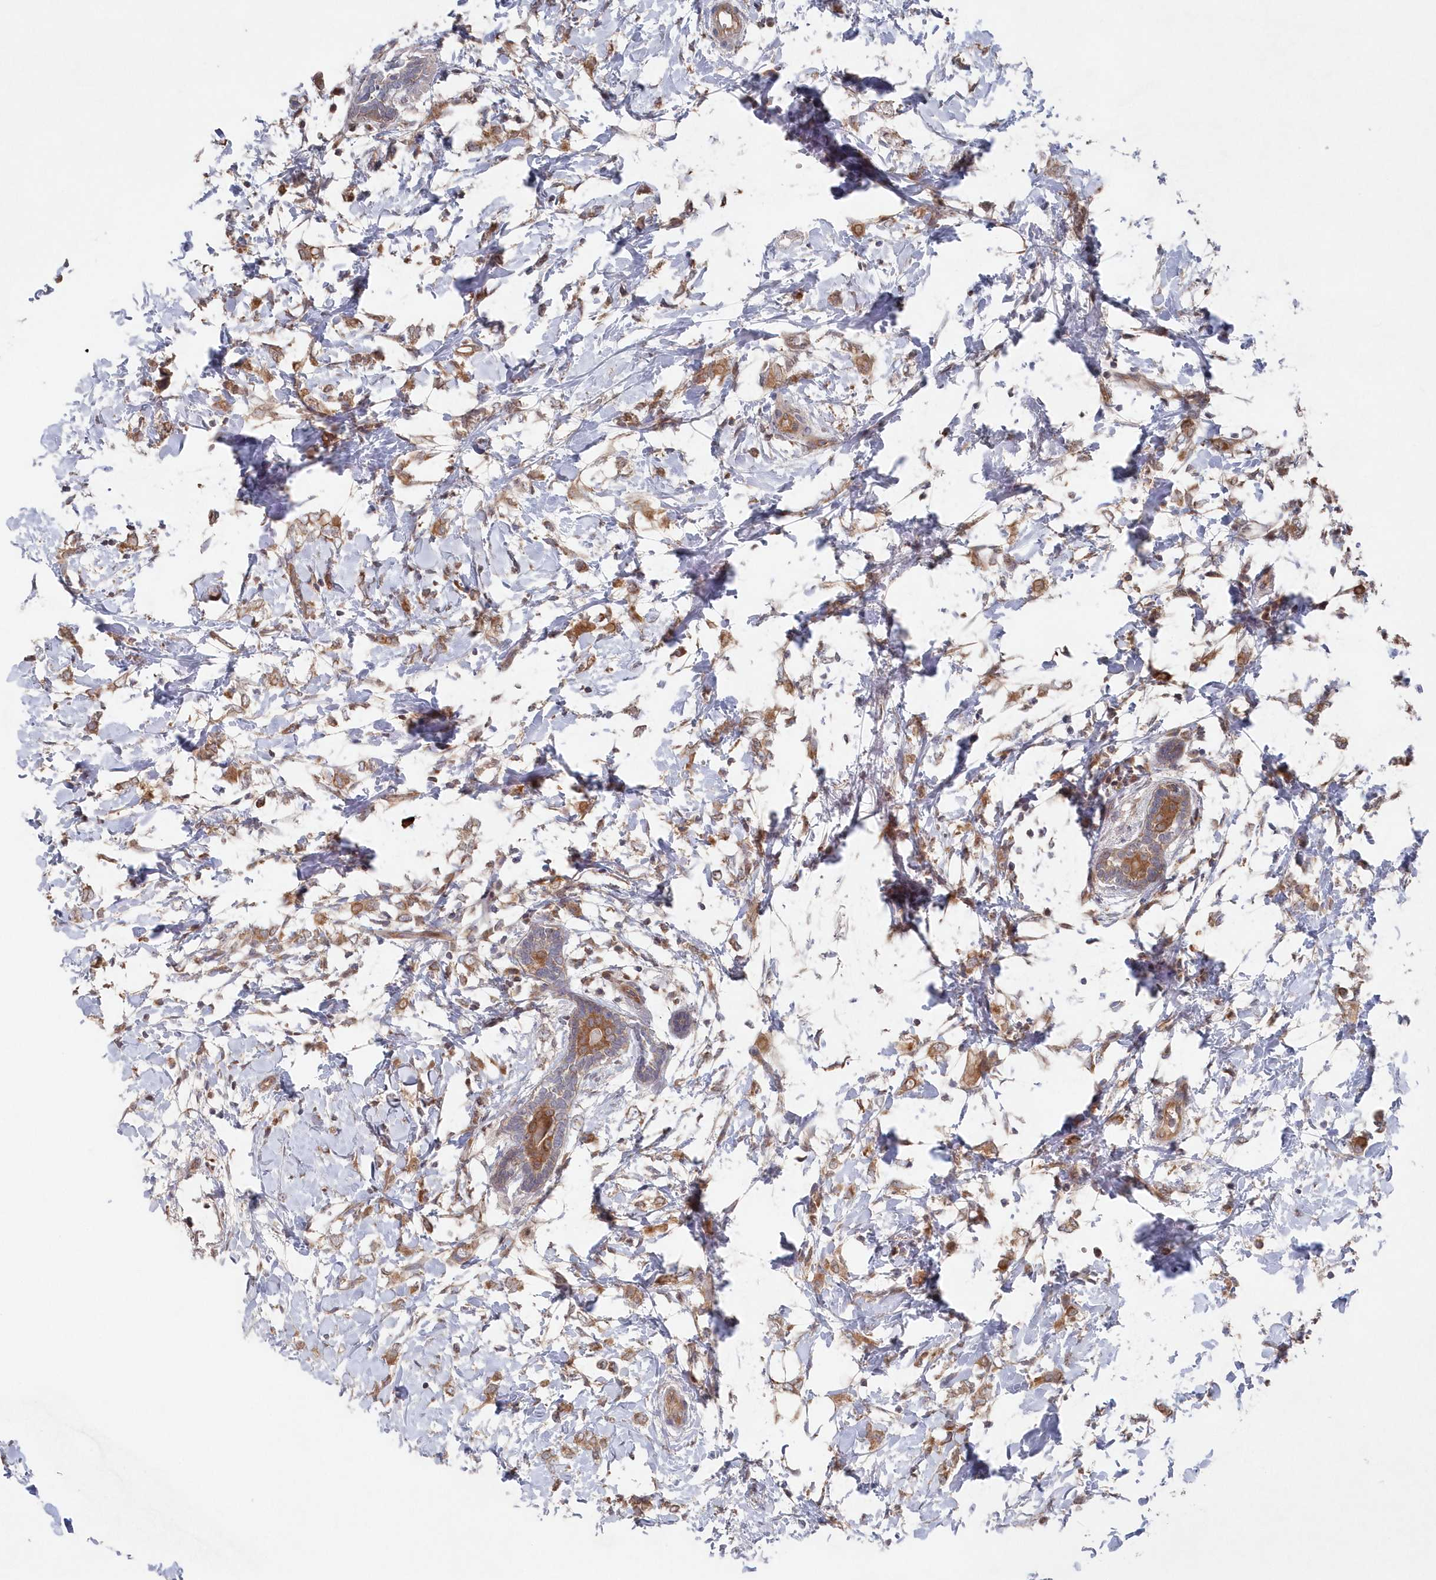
{"staining": {"intensity": "moderate", "quantity": ">75%", "location": "cytoplasmic/membranous"}, "tissue": "breast cancer", "cell_type": "Tumor cells", "image_type": "cancer", "snomed": [{"axis": "morphology", "description": "Normal tissue, NOS"}, {"axis": "morphology", "description": "Lobular carcinoma"}, {"axis": "topography", "description": "Breast"}], "caption": "Protein expression analysis of human lobular carcinoma (breast) reveals moderate cytoplasmic/membranous staining in about >75% of tumor cells.", "gene": "ASNSD1", "patient": {"sex": "female", "age": 47}}